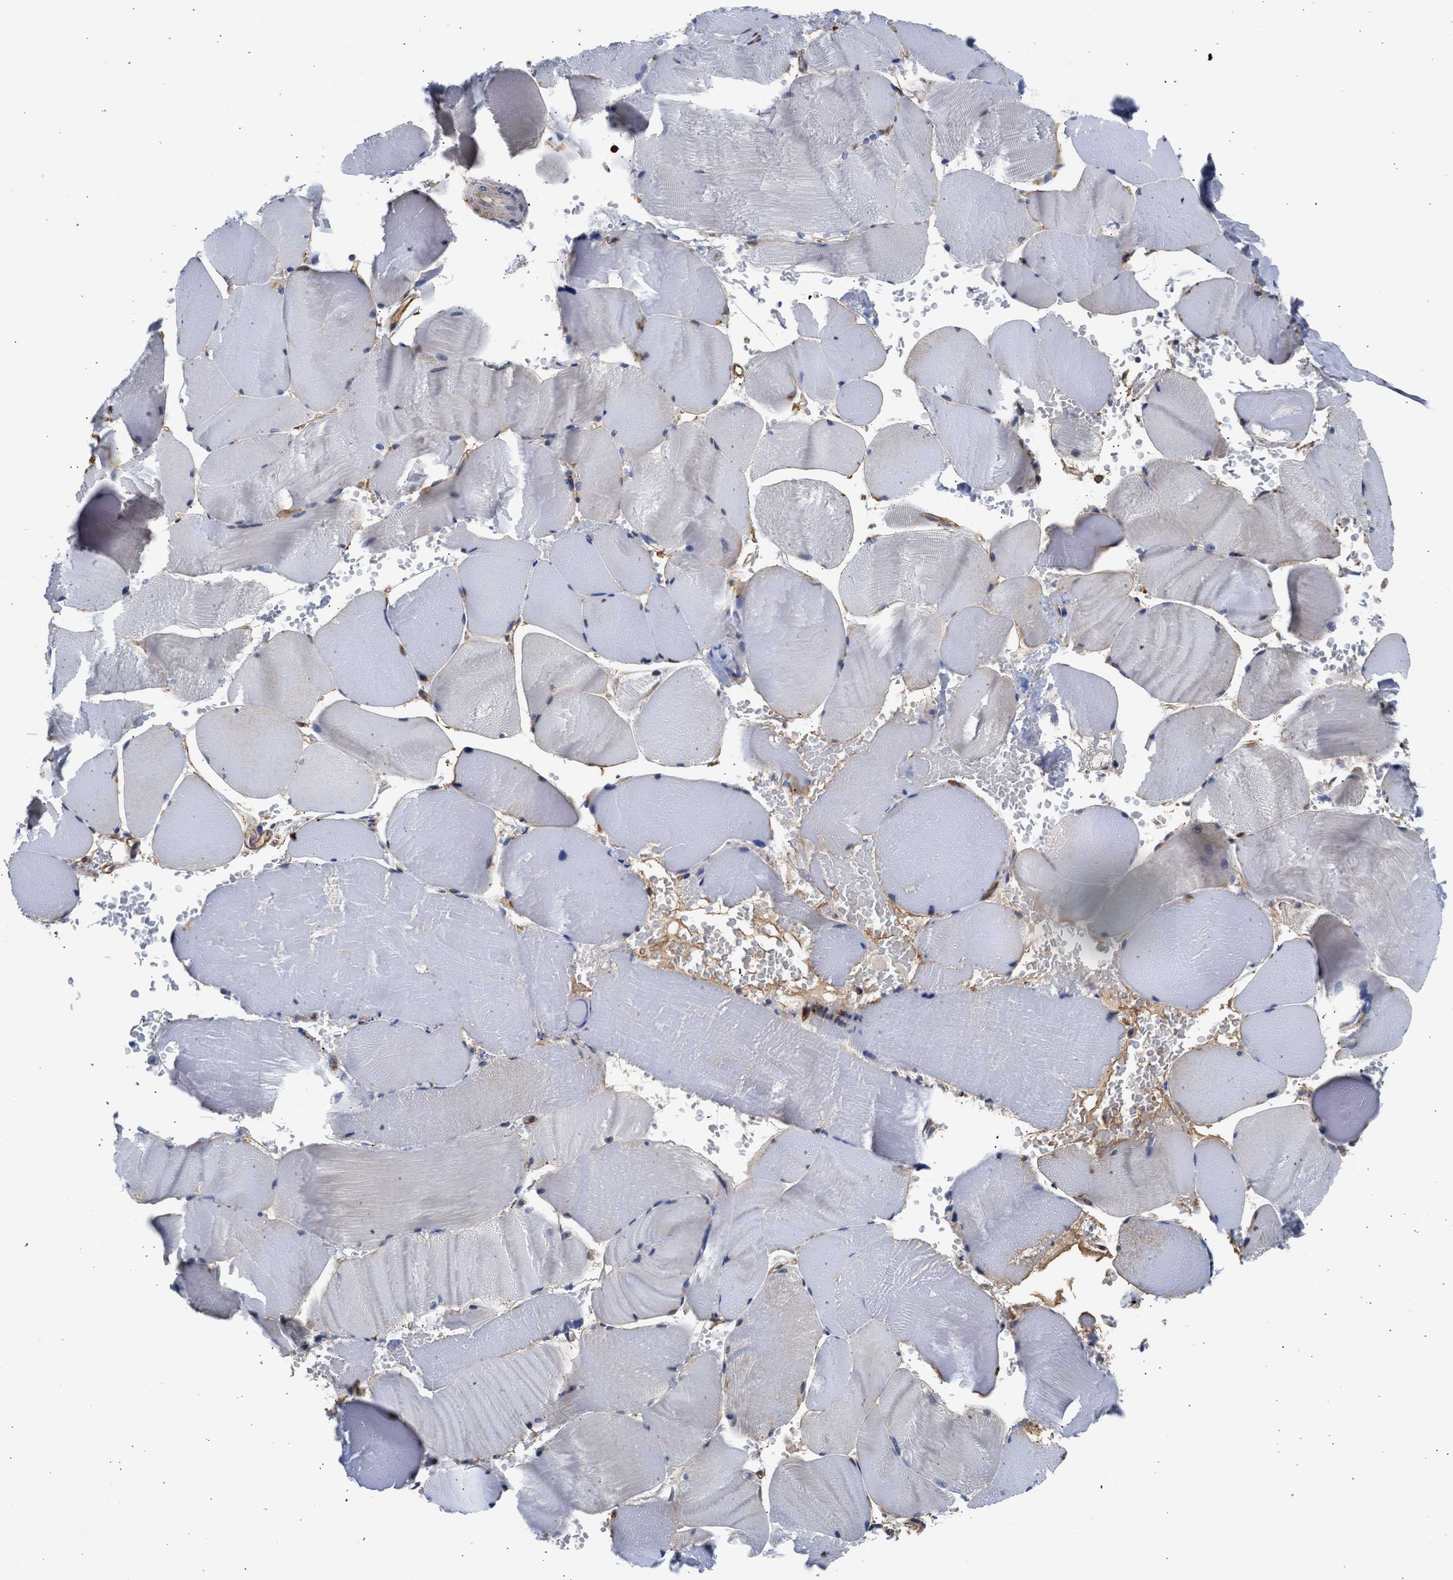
{"staining": {"intensity": "negative", "quantity": "none", "location": "none"}, "tissue": "skeletal muscle", "cell_type": "Myocytes", "image_type": "normal", "snomed": [{"axis": "morphology", "description": "Normal tissue, NOS"}, {"axis": "topography", "description": "Skin"}, {"axis": "topography", "description": "Skeletal muscle"}], "caption": "DAB (3,3'-diaminobenzidine) immunohistochemical staining of benign skeletal muscle demonstrates no significant expression in myocytes. The staining is performed using DAB brown chromogen with nuclei counter-stained in using hematoxylin.", "gene": "MAS1L", "patient": {"sex": "male", "age": 83}}